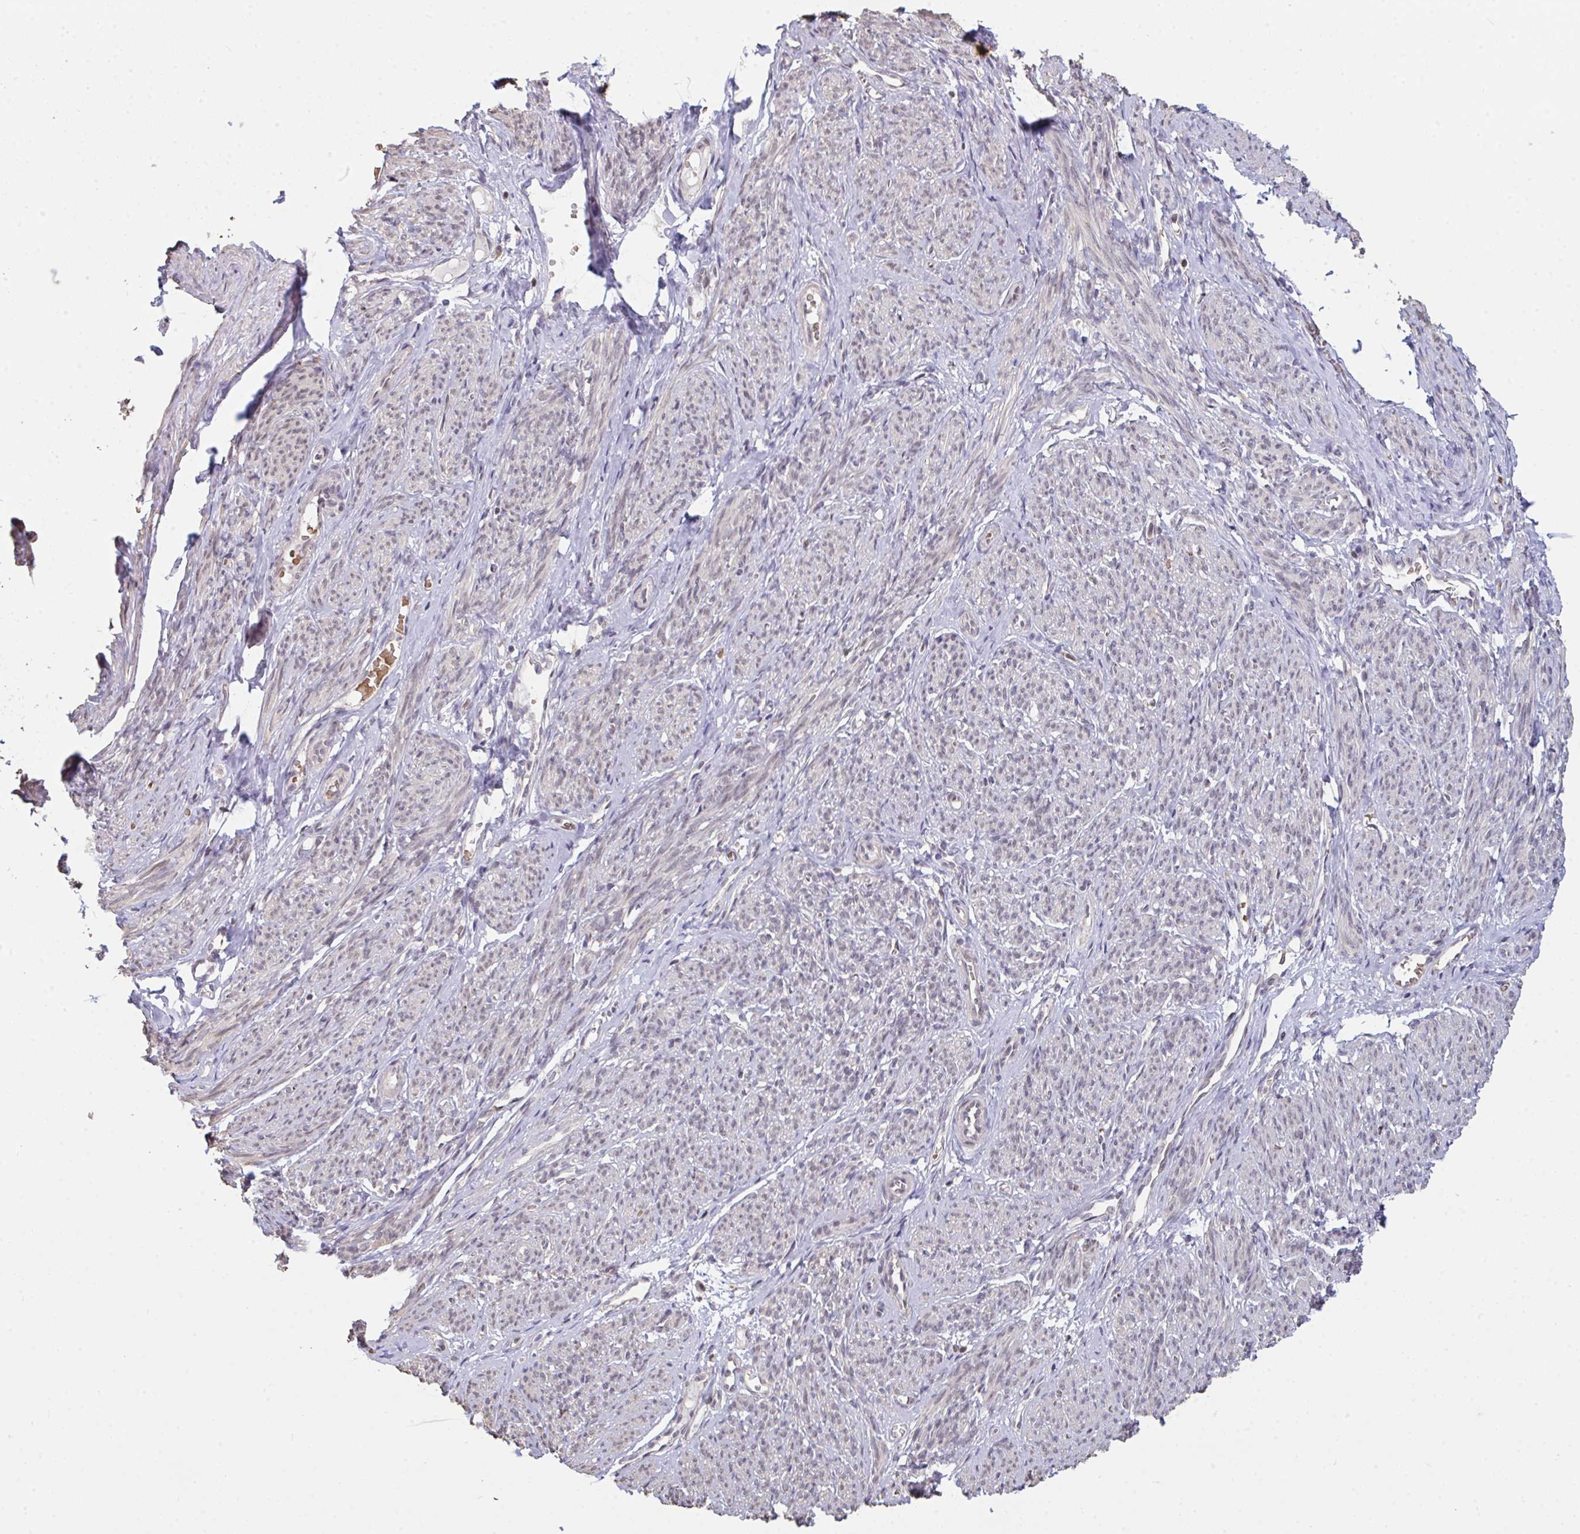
{"staining": {"intensity": "moderate", "quantity": "25%-75%", "location": "nuclear"}, "tissue": "smooth muscle", "cell_type": "Smooth muscle cells", "image_type": "normal", "snomed": [{"axis": "morphology", "description": "Normal tissue, NOS"}, {"axis": "topography", "description": "Smooth muscle"}], "caption": "Immunohistochemical staining of benign smooth muscle exhibits 25%-75% levels of moderate nuclear protein expression in about 25%-75% of smooth muscle cells. The protein is stained brown, and the nuclei are stained in blue (DAB IHC with brightfield microscopy, high magnification).", "gene": "SAP30", "patient": {"sex": "female", "age": 65}}